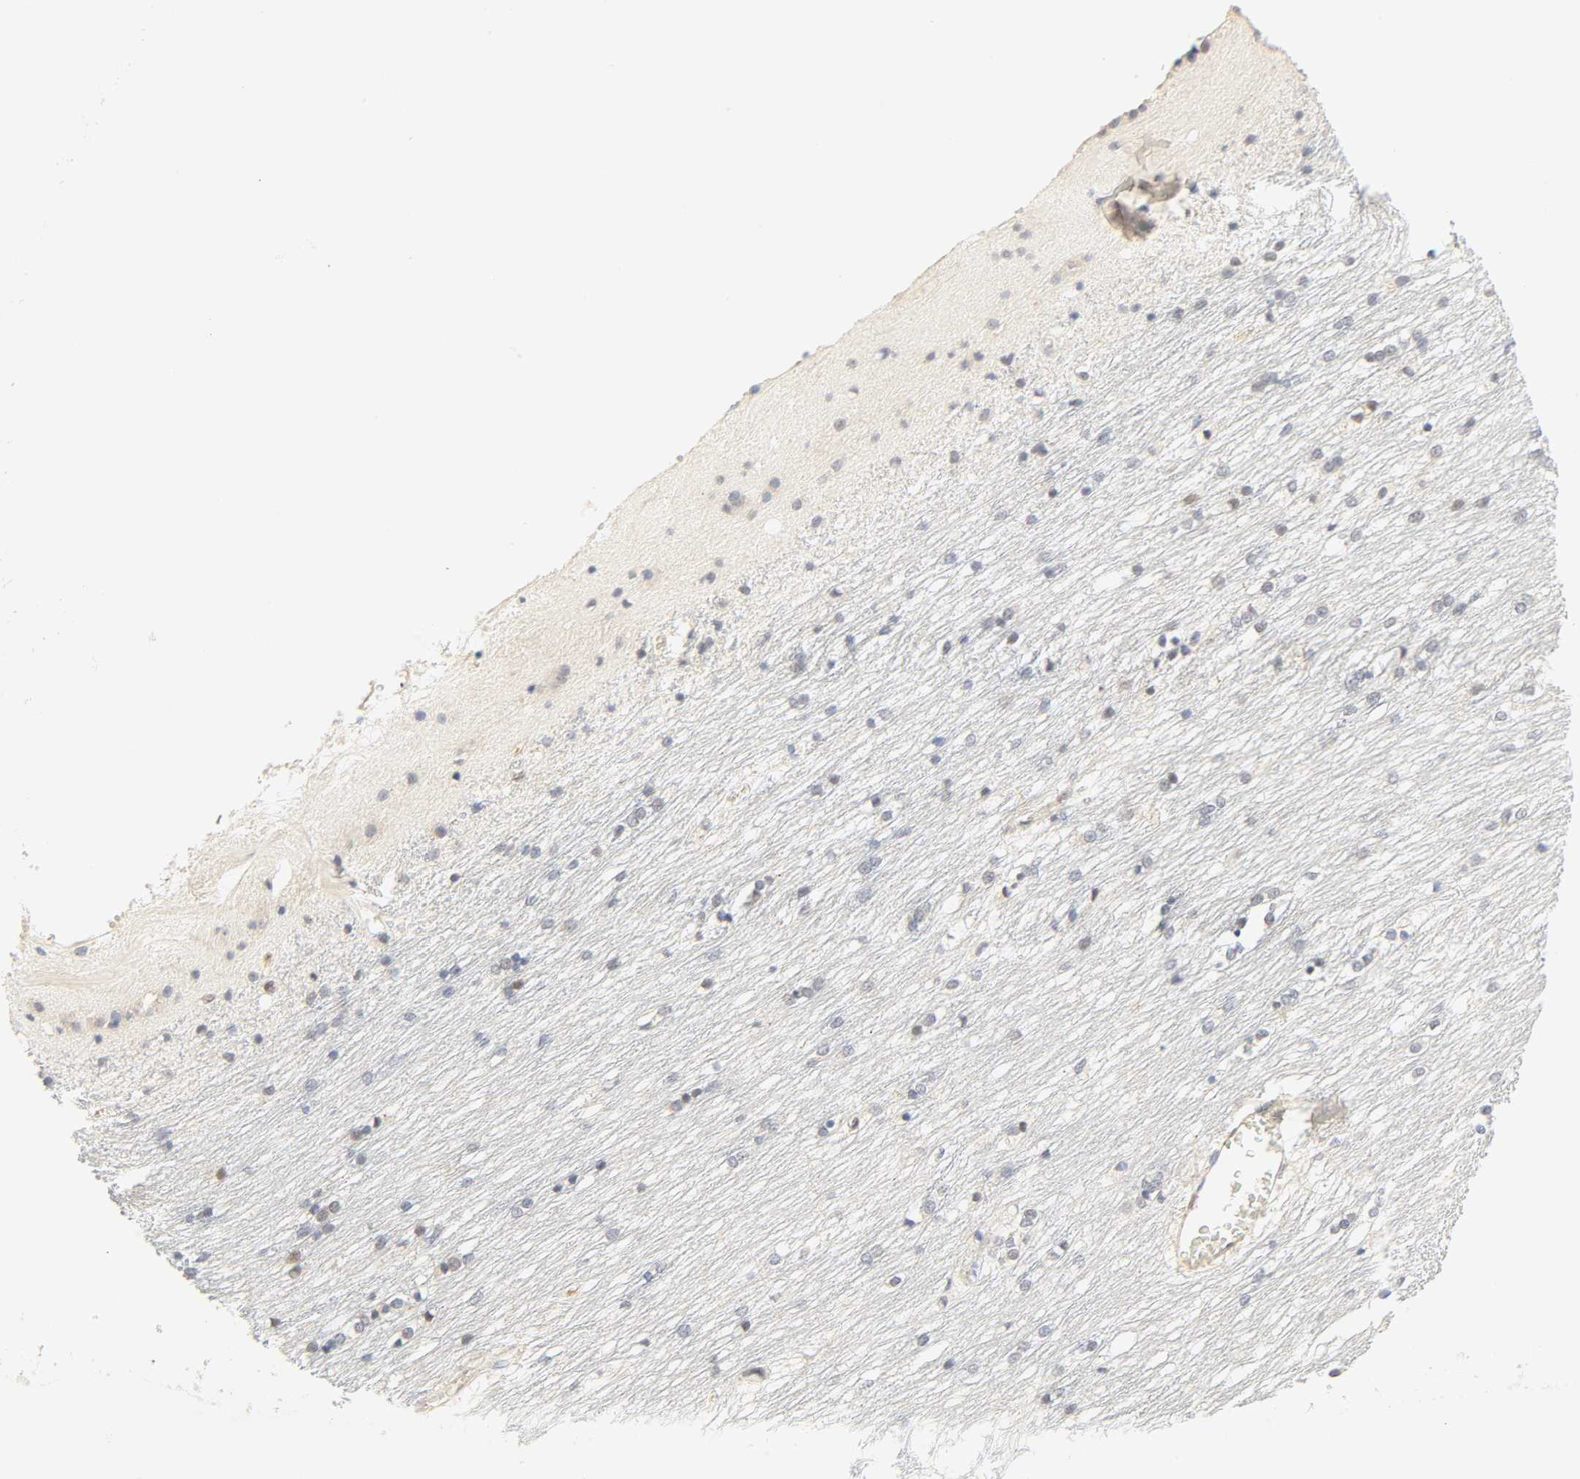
{"staining": {"intensity": "negative", "quantity": "none", "location": "none"}, "tissue": "caudate", "cell_type": "Glial cells", "image_type": "normal", "snomed": [{"axis": "morphology", "description": "Normal tissue, NOS"}, {"axis": "topography", "description": "Lateral ventricle wall"}], "caption": "Immunohistochemical staining of benign caudate demonstrates no significant positivity in glial cells. Nuclei are stained in blue.", "gene": "BORCS8", "patient": {"sex": "female", "age": 19}}